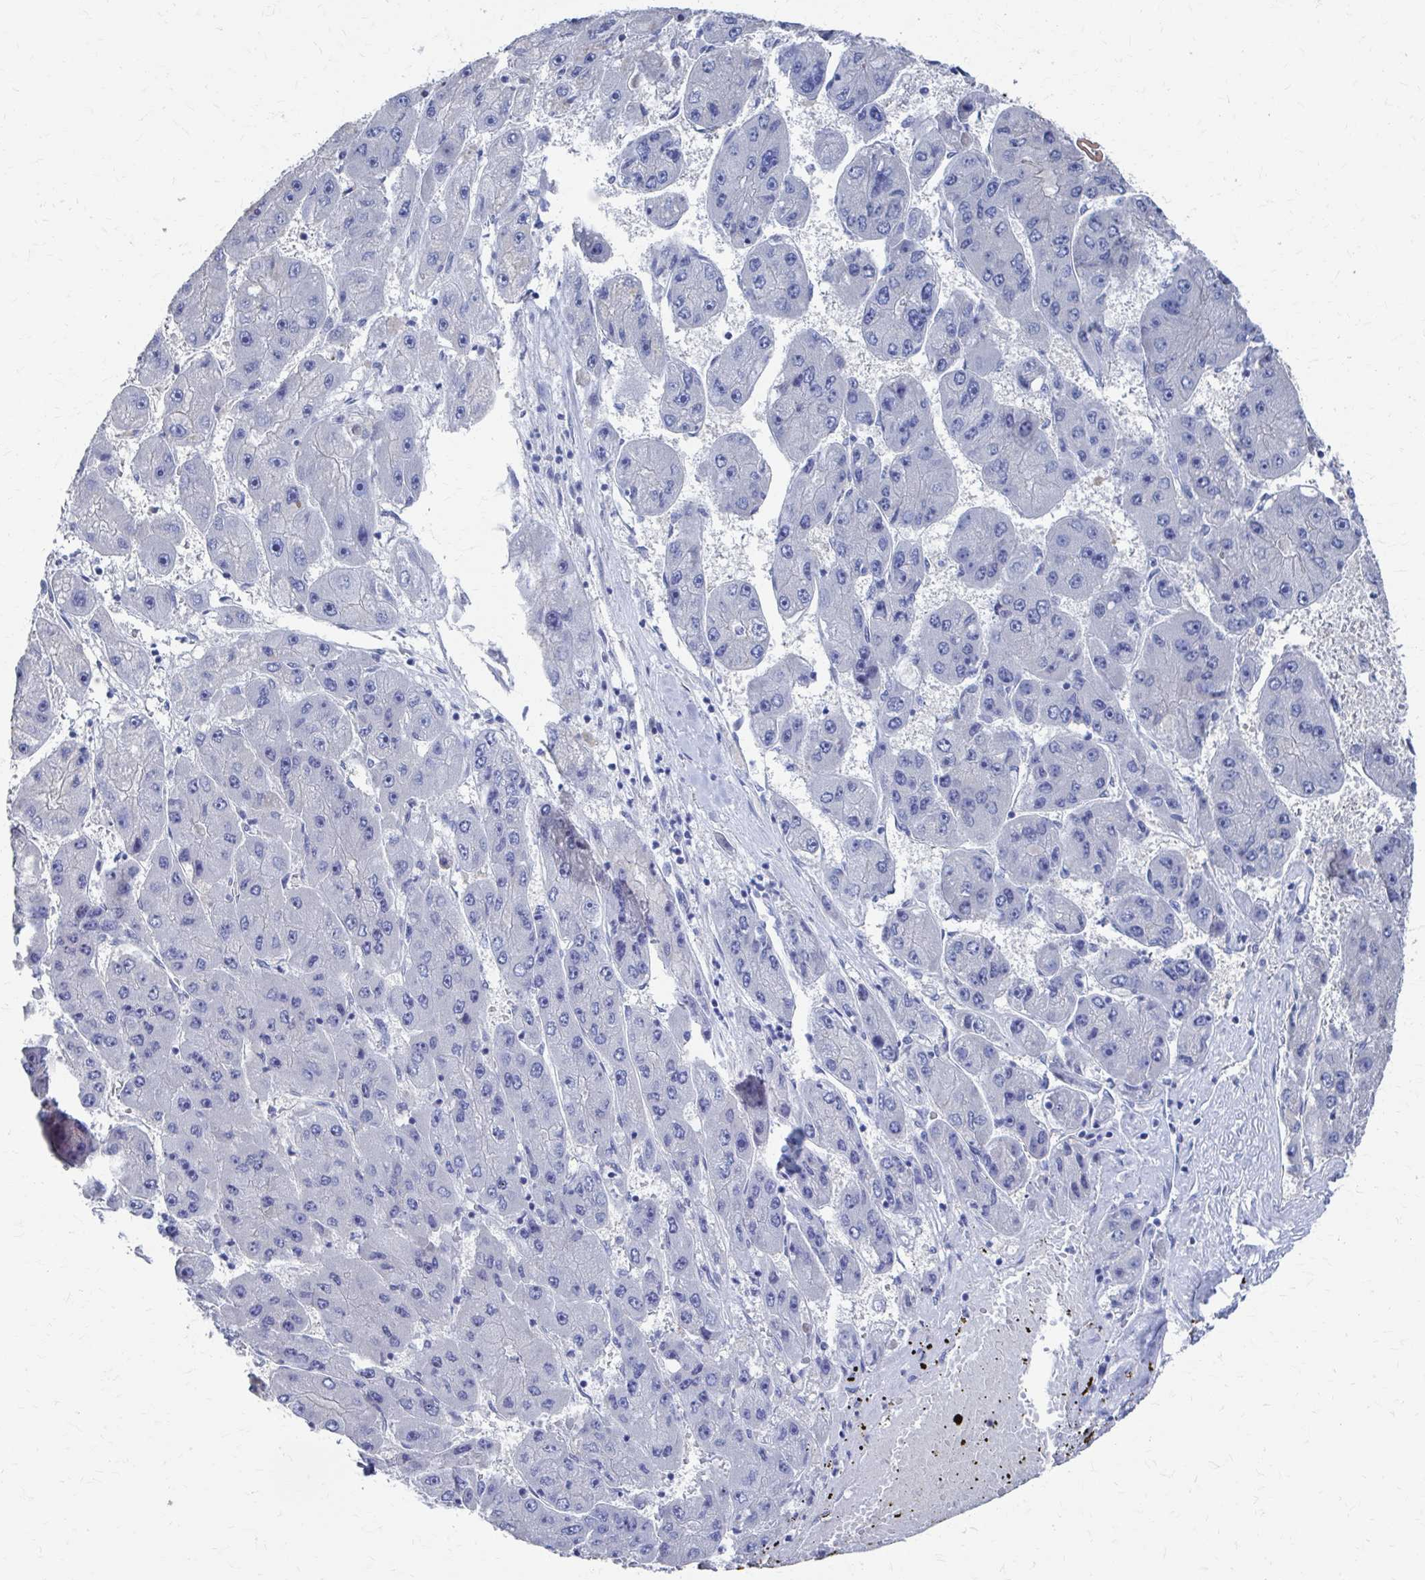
{"staining": {"intensity": "negative", "quantity": "none", "location": "none"}, "tissue": "liver cancer", "cell_type": "Tumor cells", "image_type": "cancer", "snomed": [{"axis": "morphology", "description": "Carcinoma, Hepatocellular, NOS"}, {"axis": "topography", "description": "Liver"}], "caption": "Image shows no significant protein staining in tumor cells of hepatocellular carcinoma (liver).", "gene": "PLEKHG7", "patient": {"sex": "female", "age": 61}}